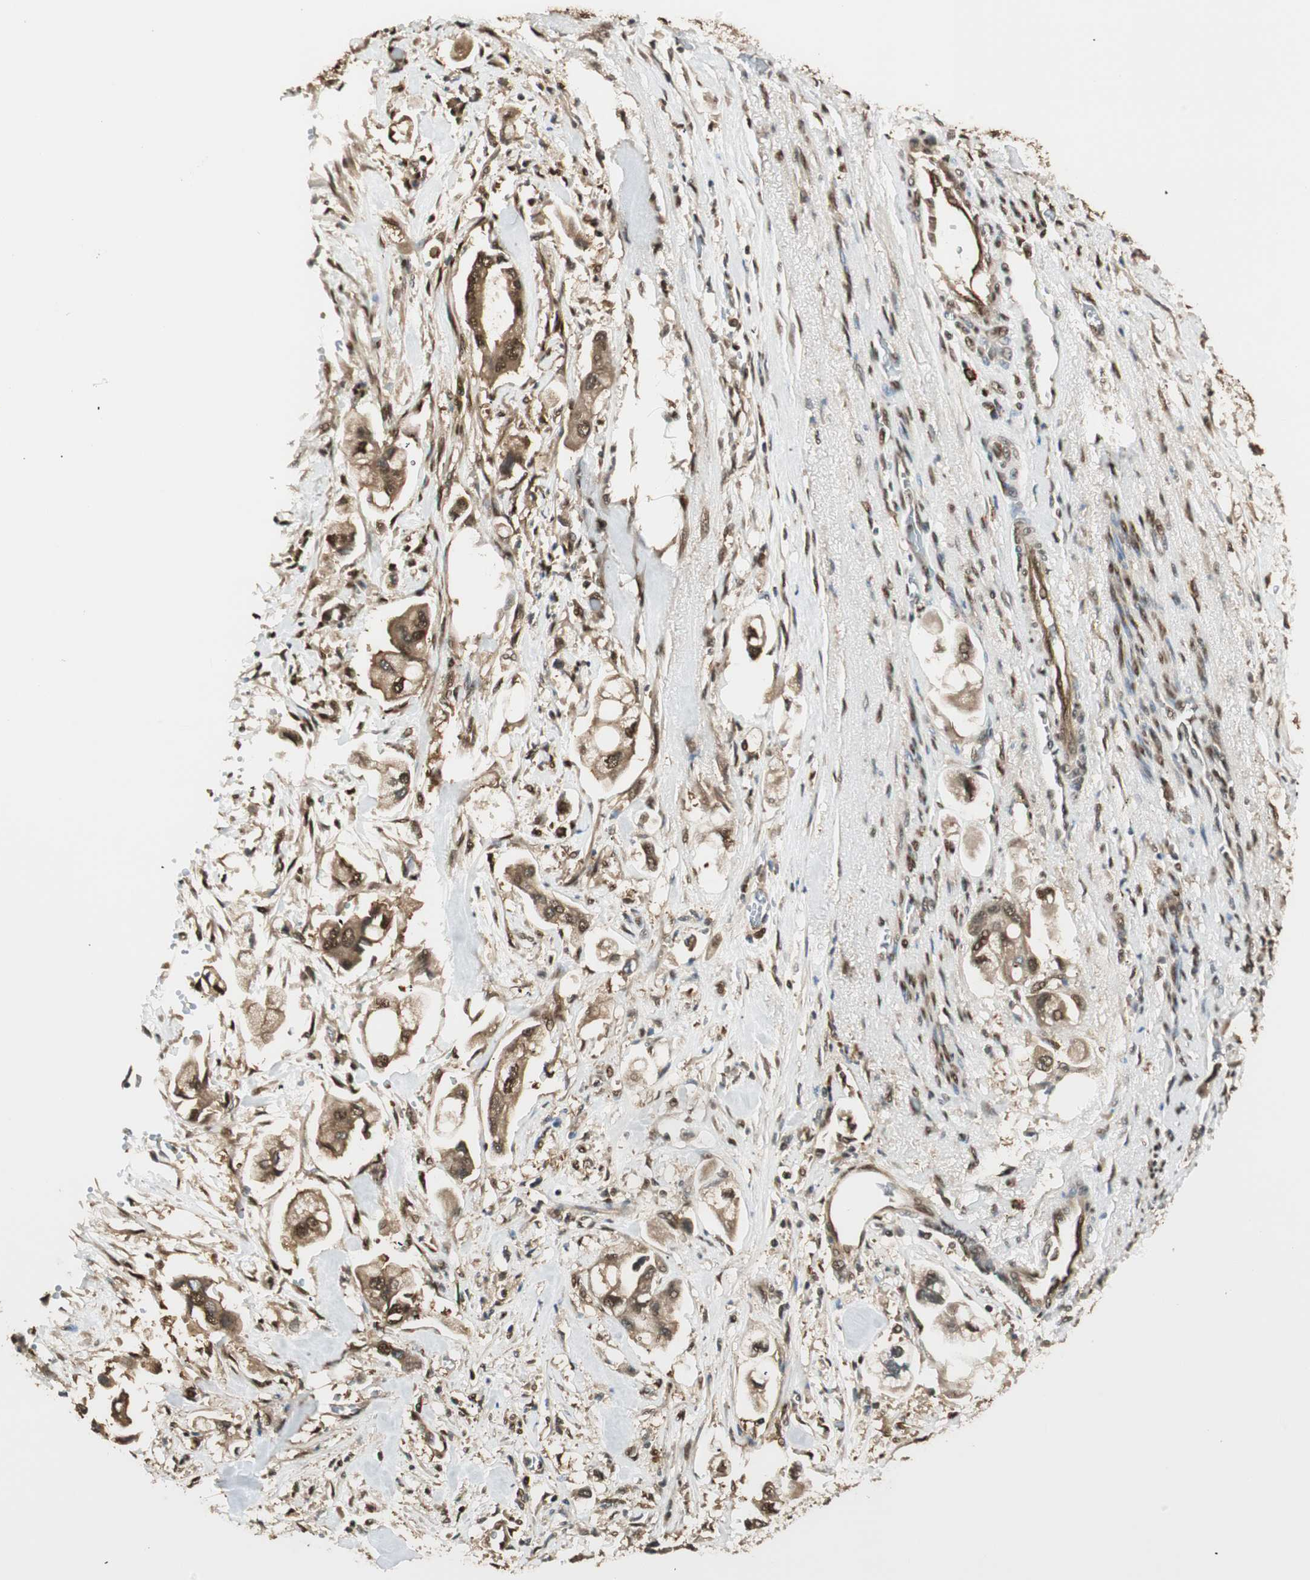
{"staining": {"intensity": "moderate", "quantity": ">75%", "location": "cytoplasmic/membranous,nuclear"}, "tissue": "stomach cancer", "cell_type": "Tumor cells", "image_type": "cancer", "snomed": [{"axis": "morphology", "description": "Adenocarcinoma, NOS"}, {"axis": "topography", "description": "Stomach"}], "caption": "Protein analysis of adenocarcinoma (stomach) tissue shows moderate cytoplasmic/membranous and nuclear positivity in approximately >75% of tumor cells.", "gene": "ZNF443", "patient": {"sex": "male", "age": 62}}